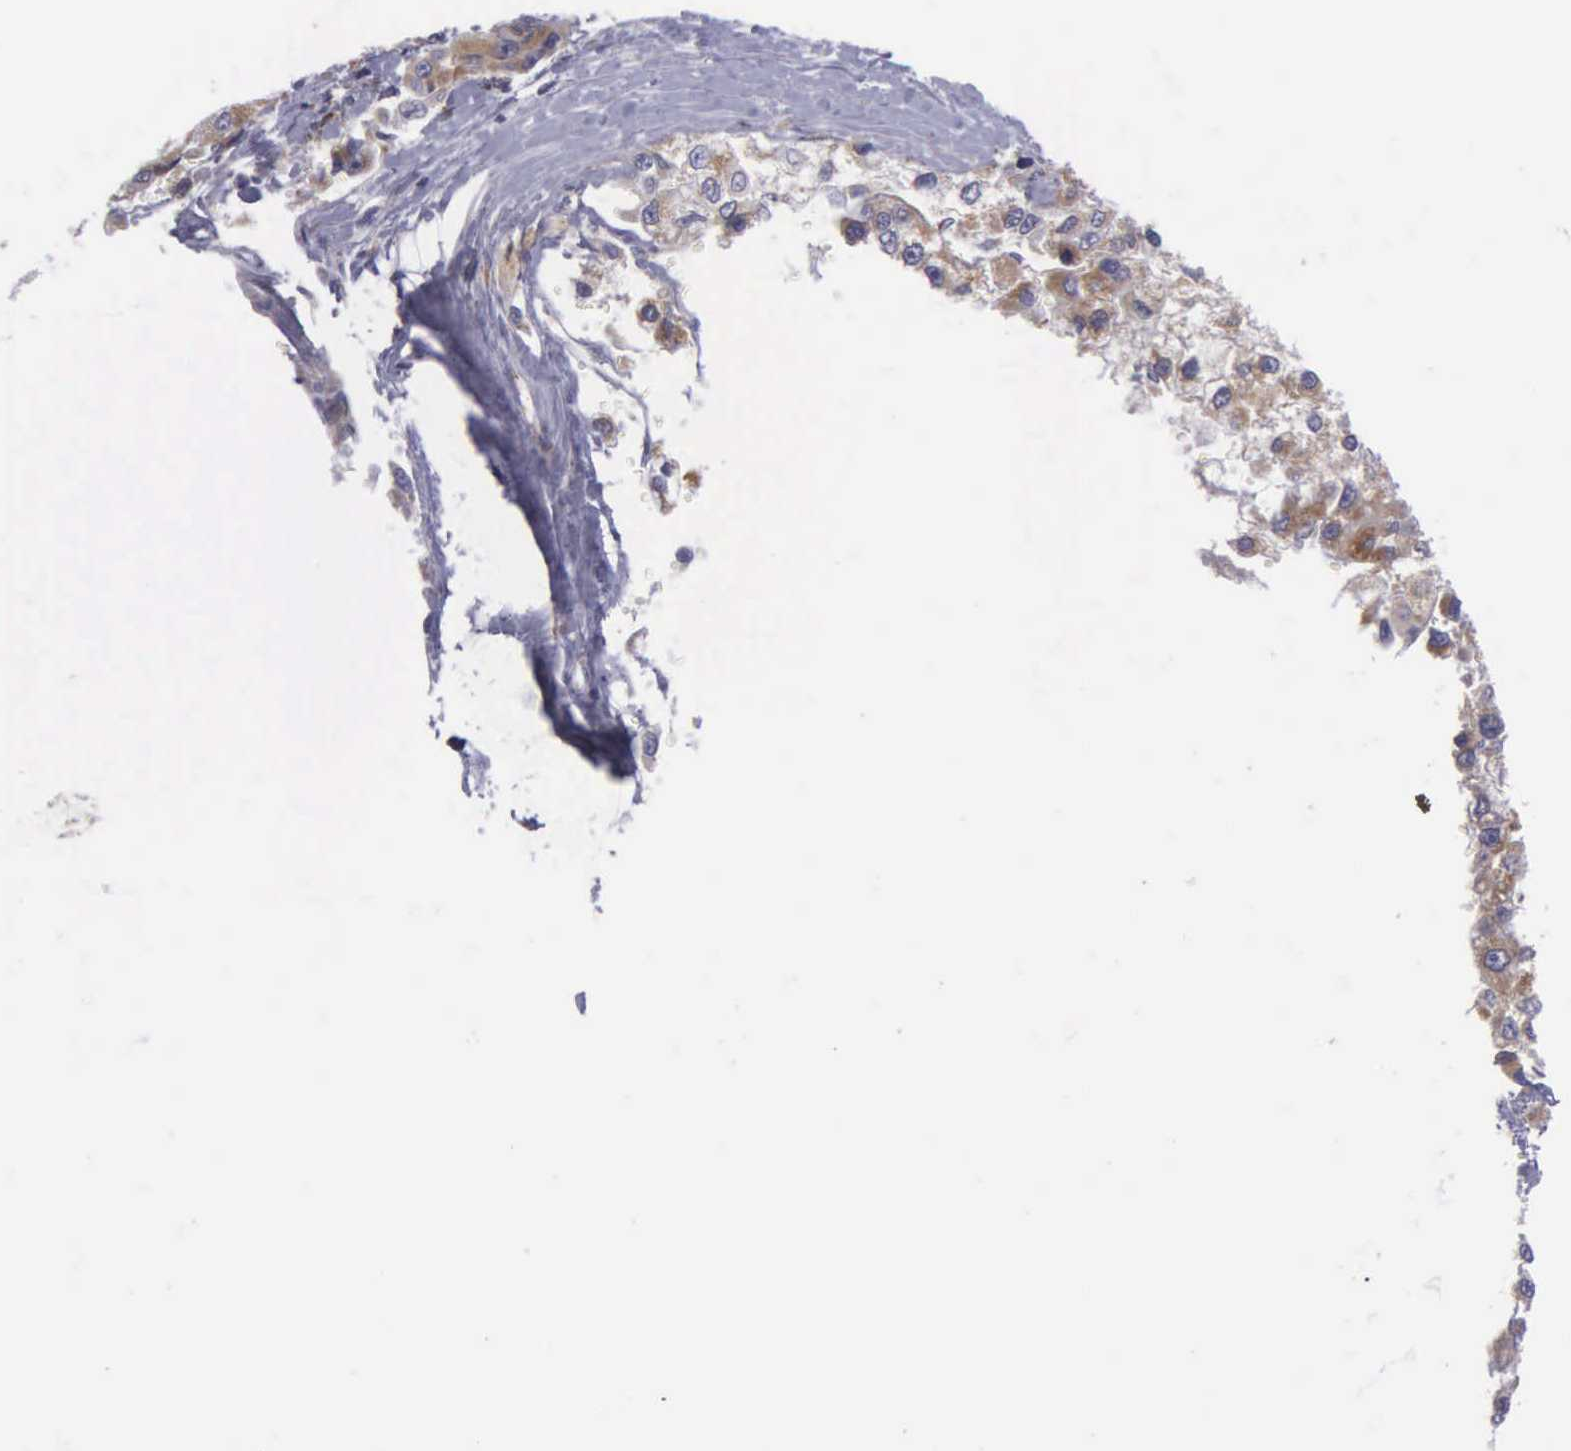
{"staining": {"intensity": "moderate", "quantity": ">75%", "location": "cytoplasmic/membranous"}, "tissue": "liver cancer", "cell_type": "Tumor cells", "image_type": "cancer", "snomed": [{"axis": "morphology", "description": "Carcinoma, Hepatocellular, NOS"}, {"axis": "topography", "description": "Liver"}], "caption": "Moderate cytoplasmic/membranous protein staining is seen in approximately >75% of tumor cells in liver hepatocellular carcinoma.", "gene": "SYNJ2BP", "patient": {"sex": "female", "age": 66}}